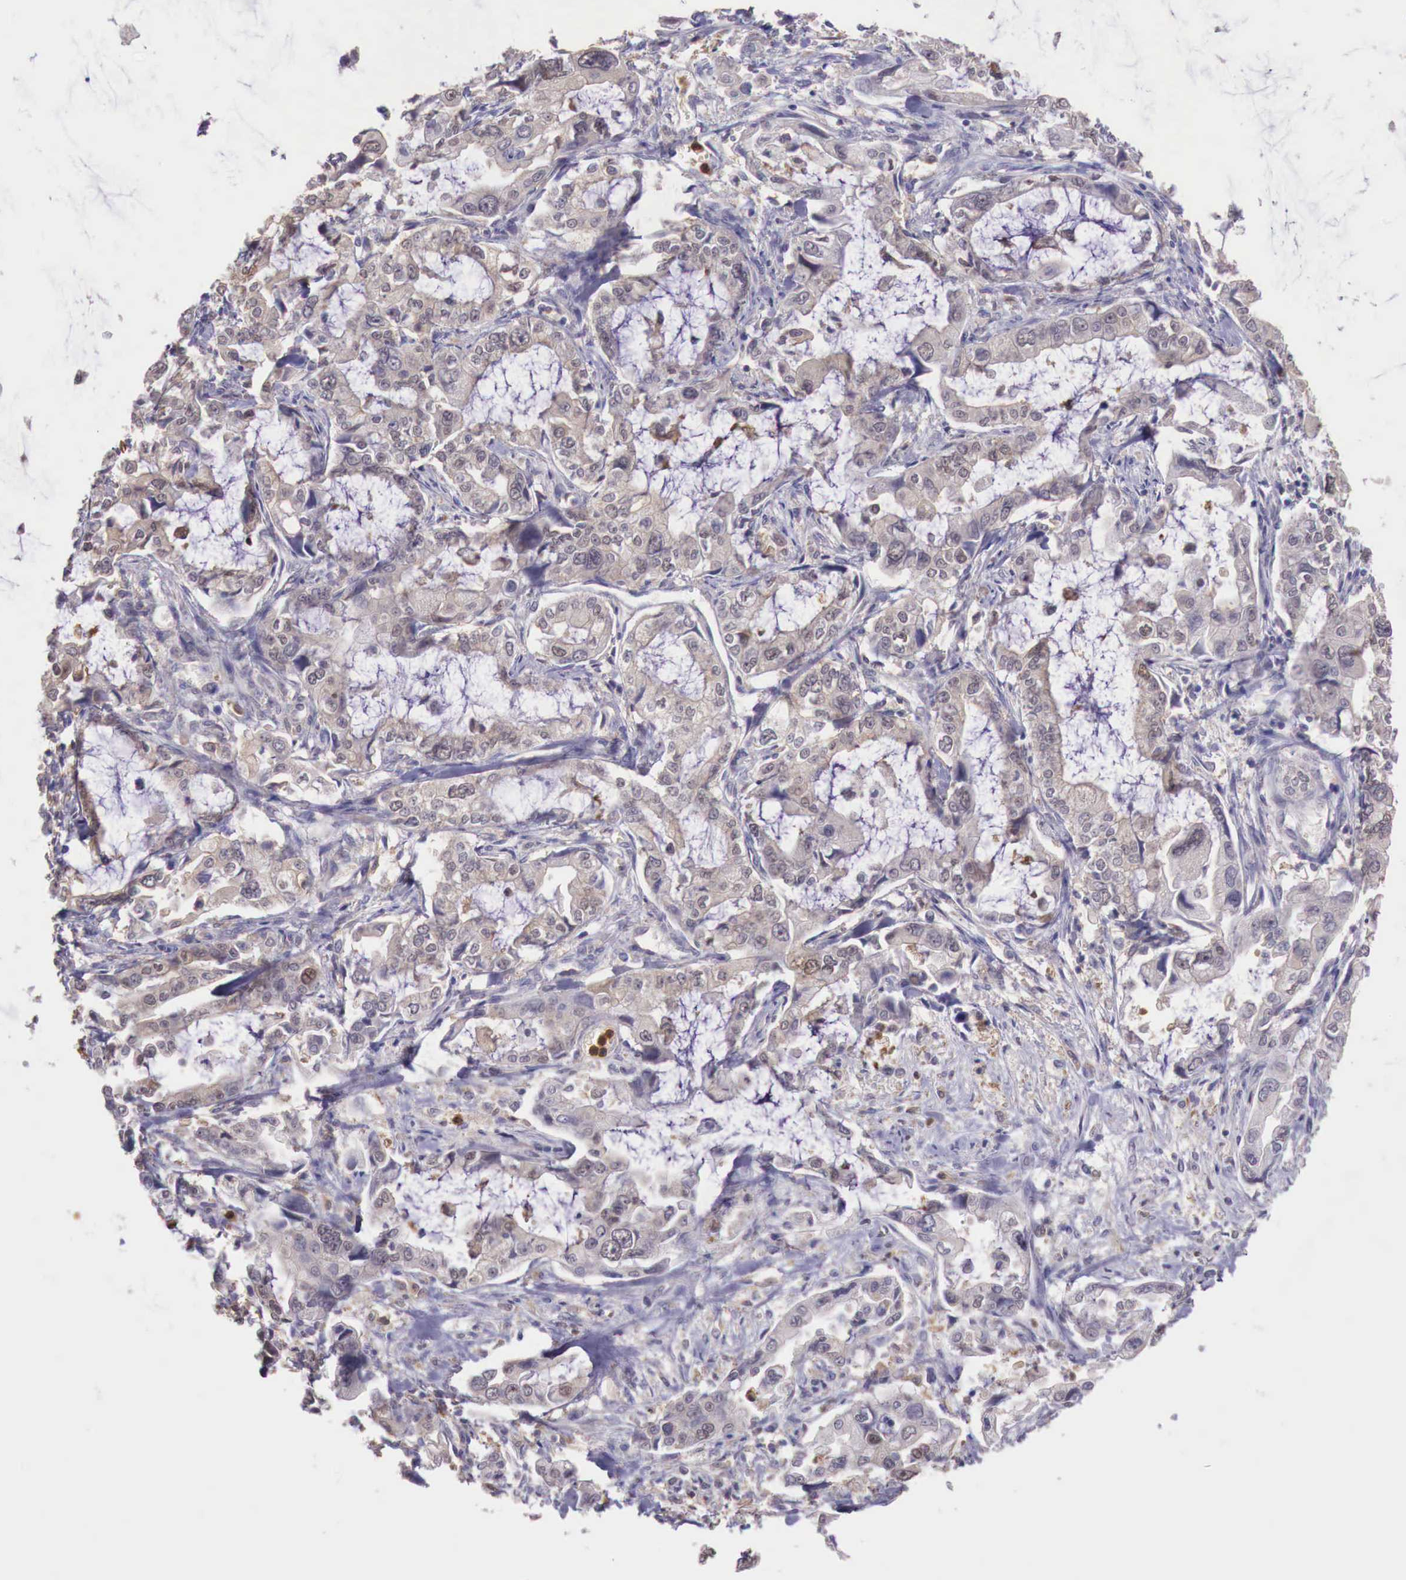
{"staining": {"intensity": "weak", "quantity": ">75%", "location": "cytoplasmic/membranous"}, "tissue": "stomach cancer", "cell_type": "Tumor cells", "image_type": "cancer", "snomed": [{"axis": "morphology", "description": "Adenocarcinoma, NOS"}, {"axis": "topography", "description": "Pancreas"}, {"axis": "topography", "description": "Stomach, upper"}], "caption": "Stomach cancer stained for a protein (brown) shows weak cytoplasmic/membranous positive expression in approximately >75% of tumor cells.", "gene": "GAB2", "patient": {"sex": "male", "age": 77}}